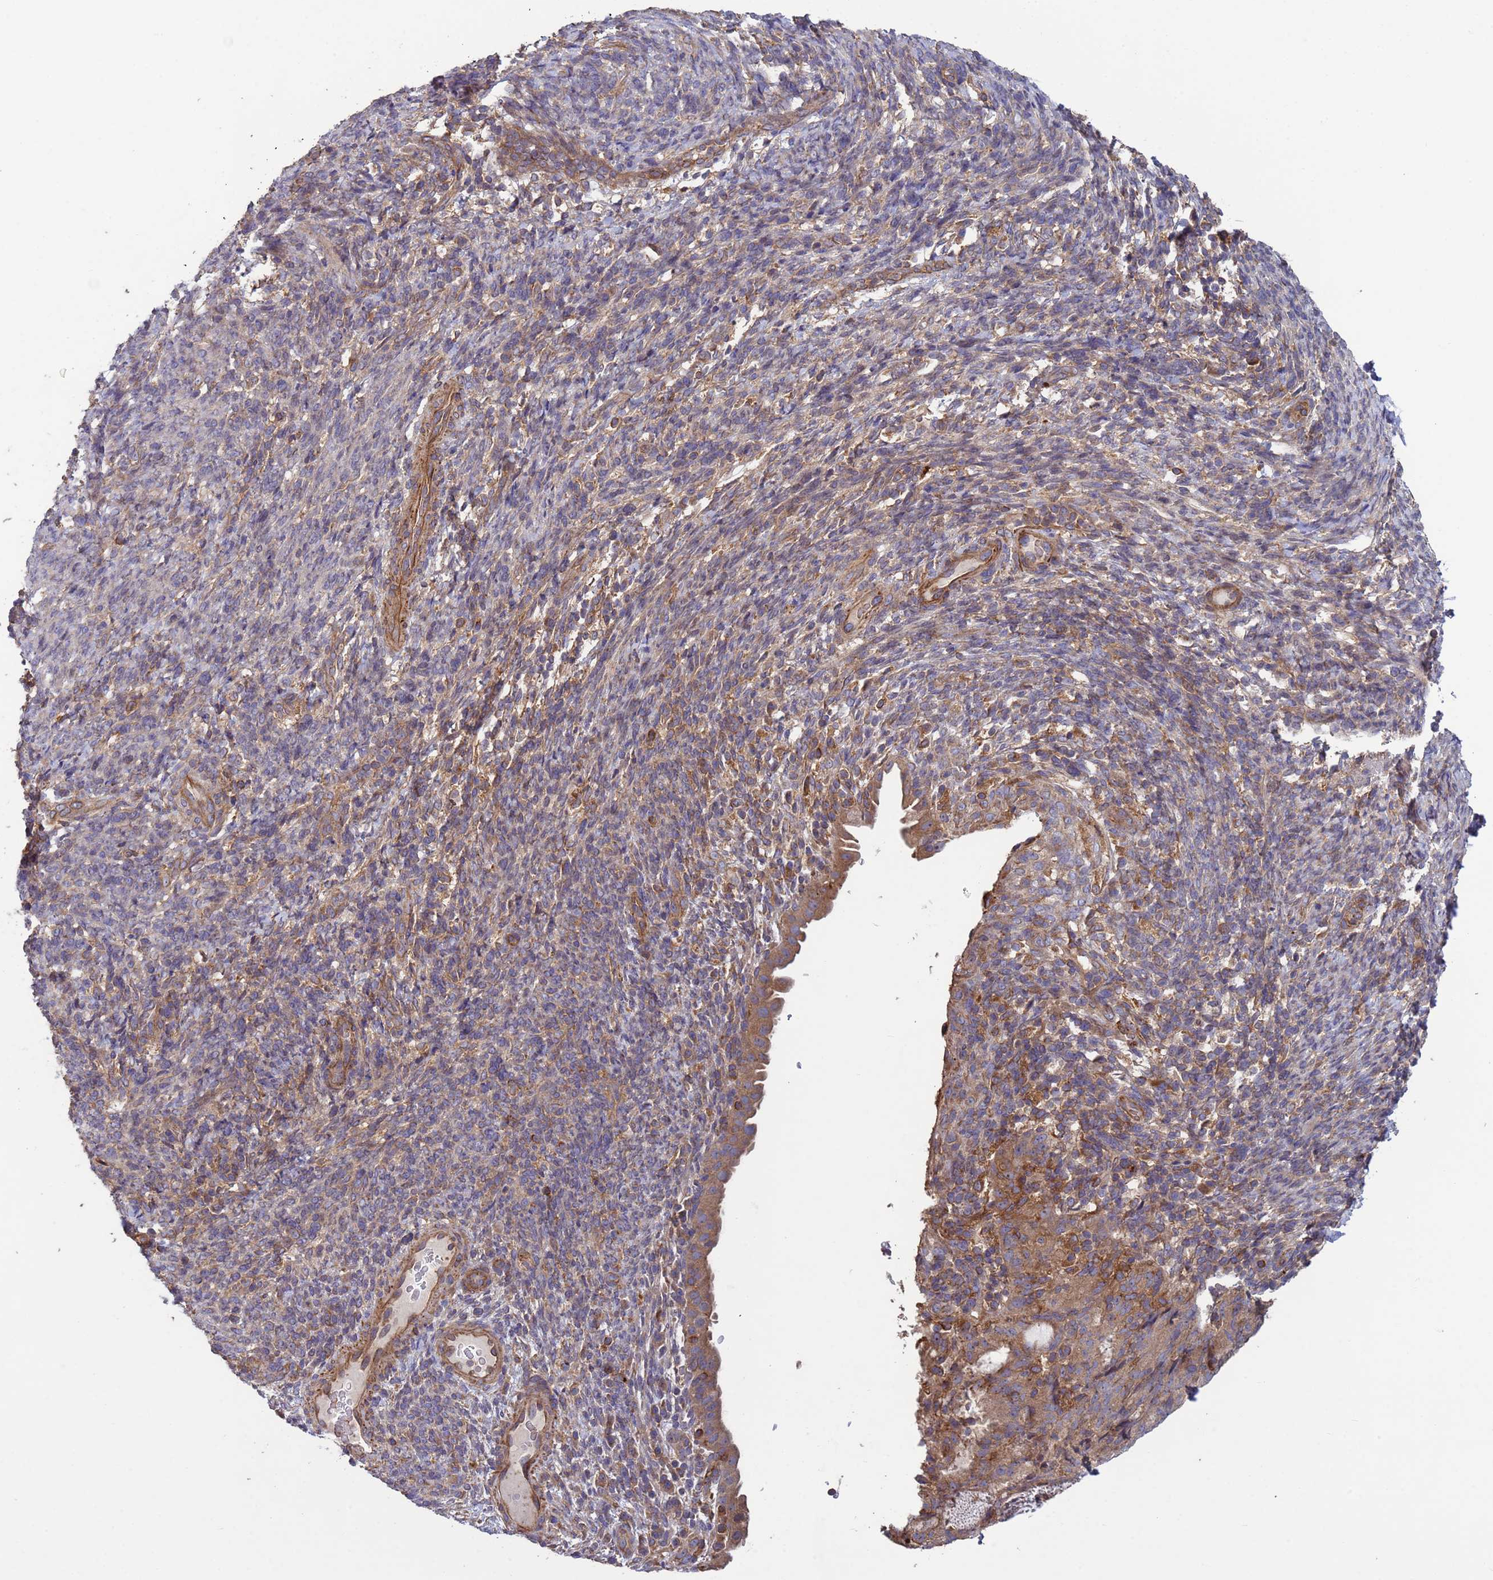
{"staining": {"intensity": "weak", "quantity": ">75%", "location": "cytoplasmic/membranous"}, "tissue": "endometrial cancer", "cell_type": "Tumor cells", "image_type": "cancer", "snomed": [{"axis": "morphology", "description": "Adenocarcinoma, NOS"}, {"axis": "topography", "description": "Endometrium"}], "caption": "Weak cytoplasmic/membranous expression is present in approximately >75% of tumor cells in endometrial cancer (adenocarcinoma). (Stains: DAB in brown, nuclei in blue, Microscopy: brightfield microscopy at high magnification).", "gene": "RAB10", "patient": {"sex": "female", "age": 70}}